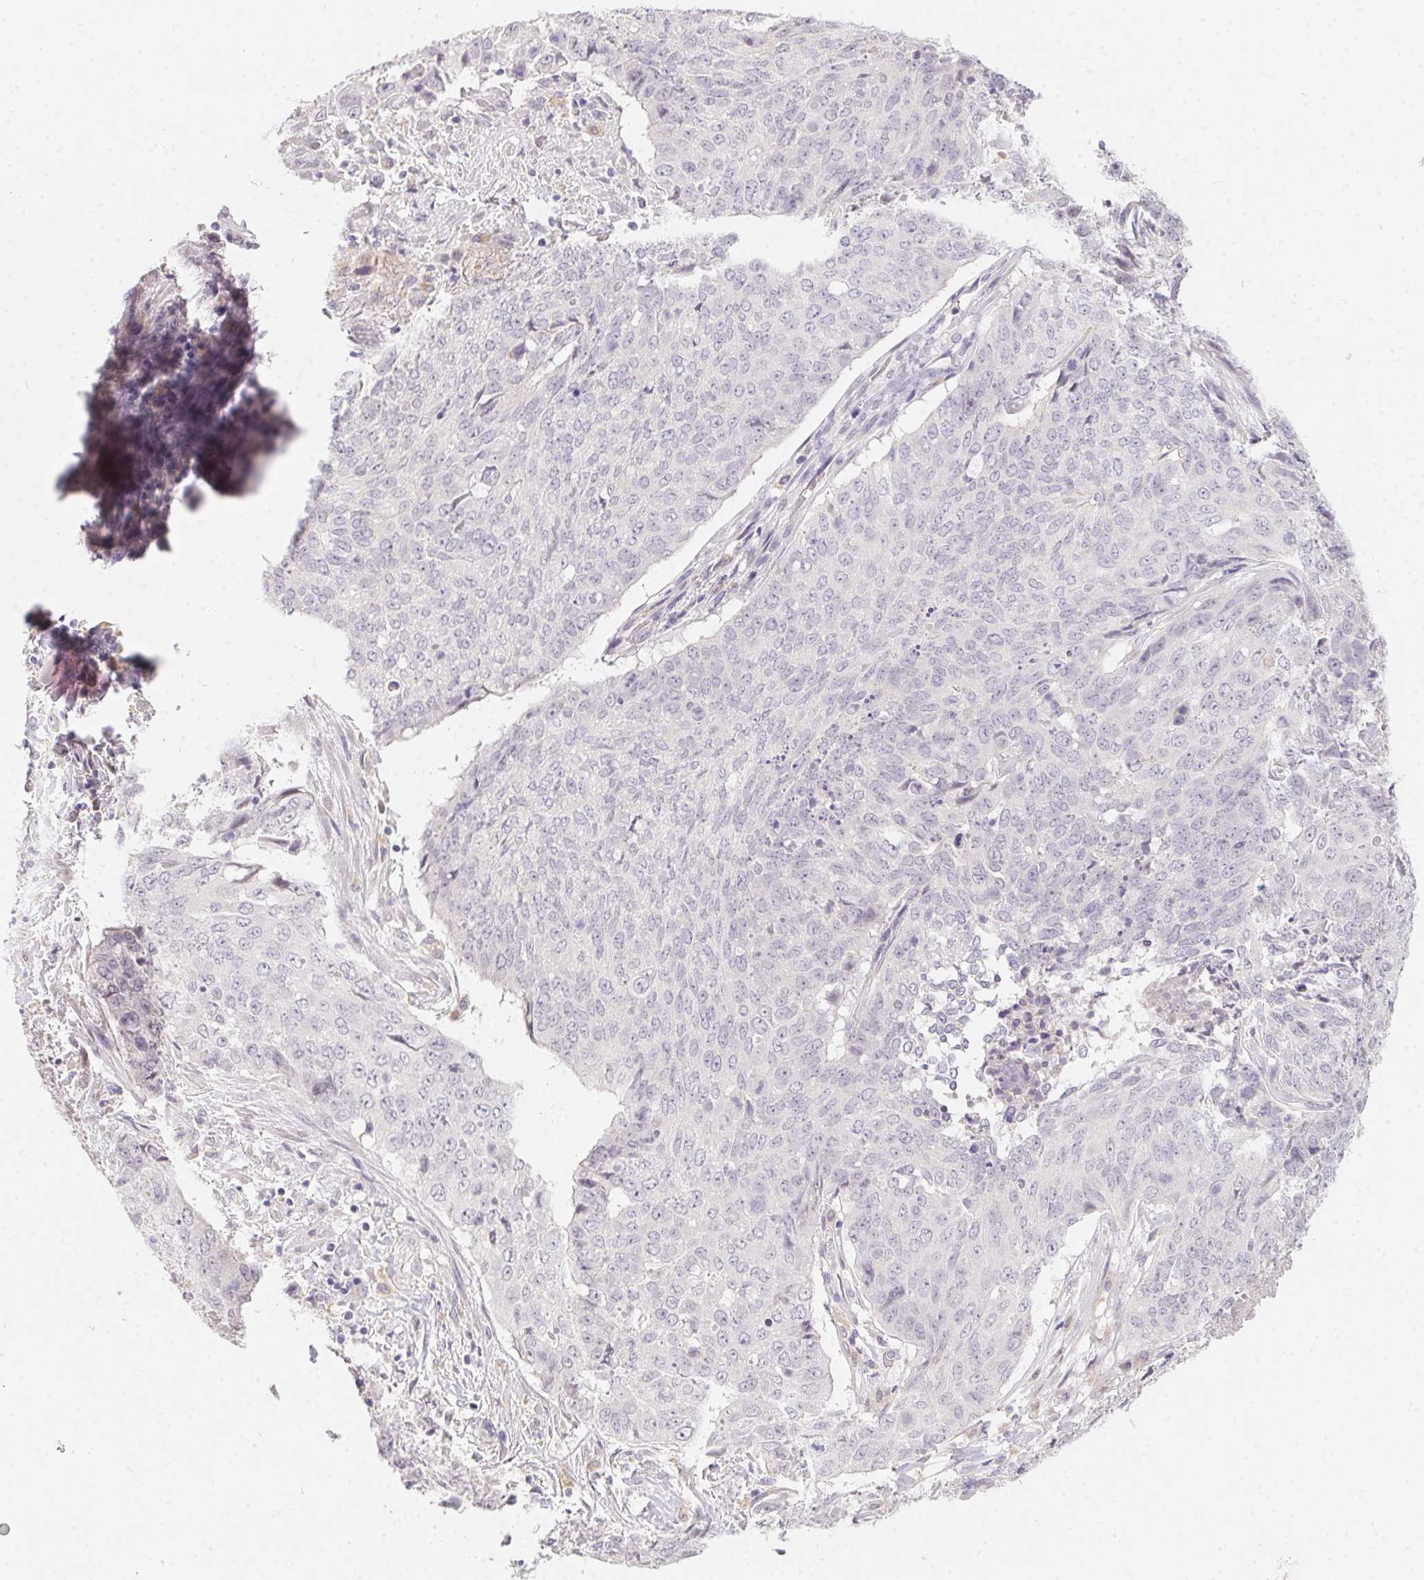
{"staining": {"intensity": "negative", "quantity": "none", "location": "none"}, "tissue": "lung cancer", "cell_type": "Tumor cells", "image_type": "cancer", "snomed": [{"axis": "morphology", "description": "Normal tissue, NOS"}, {"axis": "morphology", "description": "Squamous cell carcinoma, NOS"}, {"axis": "topography", "description": "Bronchus"}, {"axis": "topography", "description": "Lung"}], "caption": "Lung squamous cell carcinoma was stained to show a protein in brown. There is no significant expression in tumor cells.", "gene": "SLC6A18", "patient": {"sex": "male", "age": 64}}